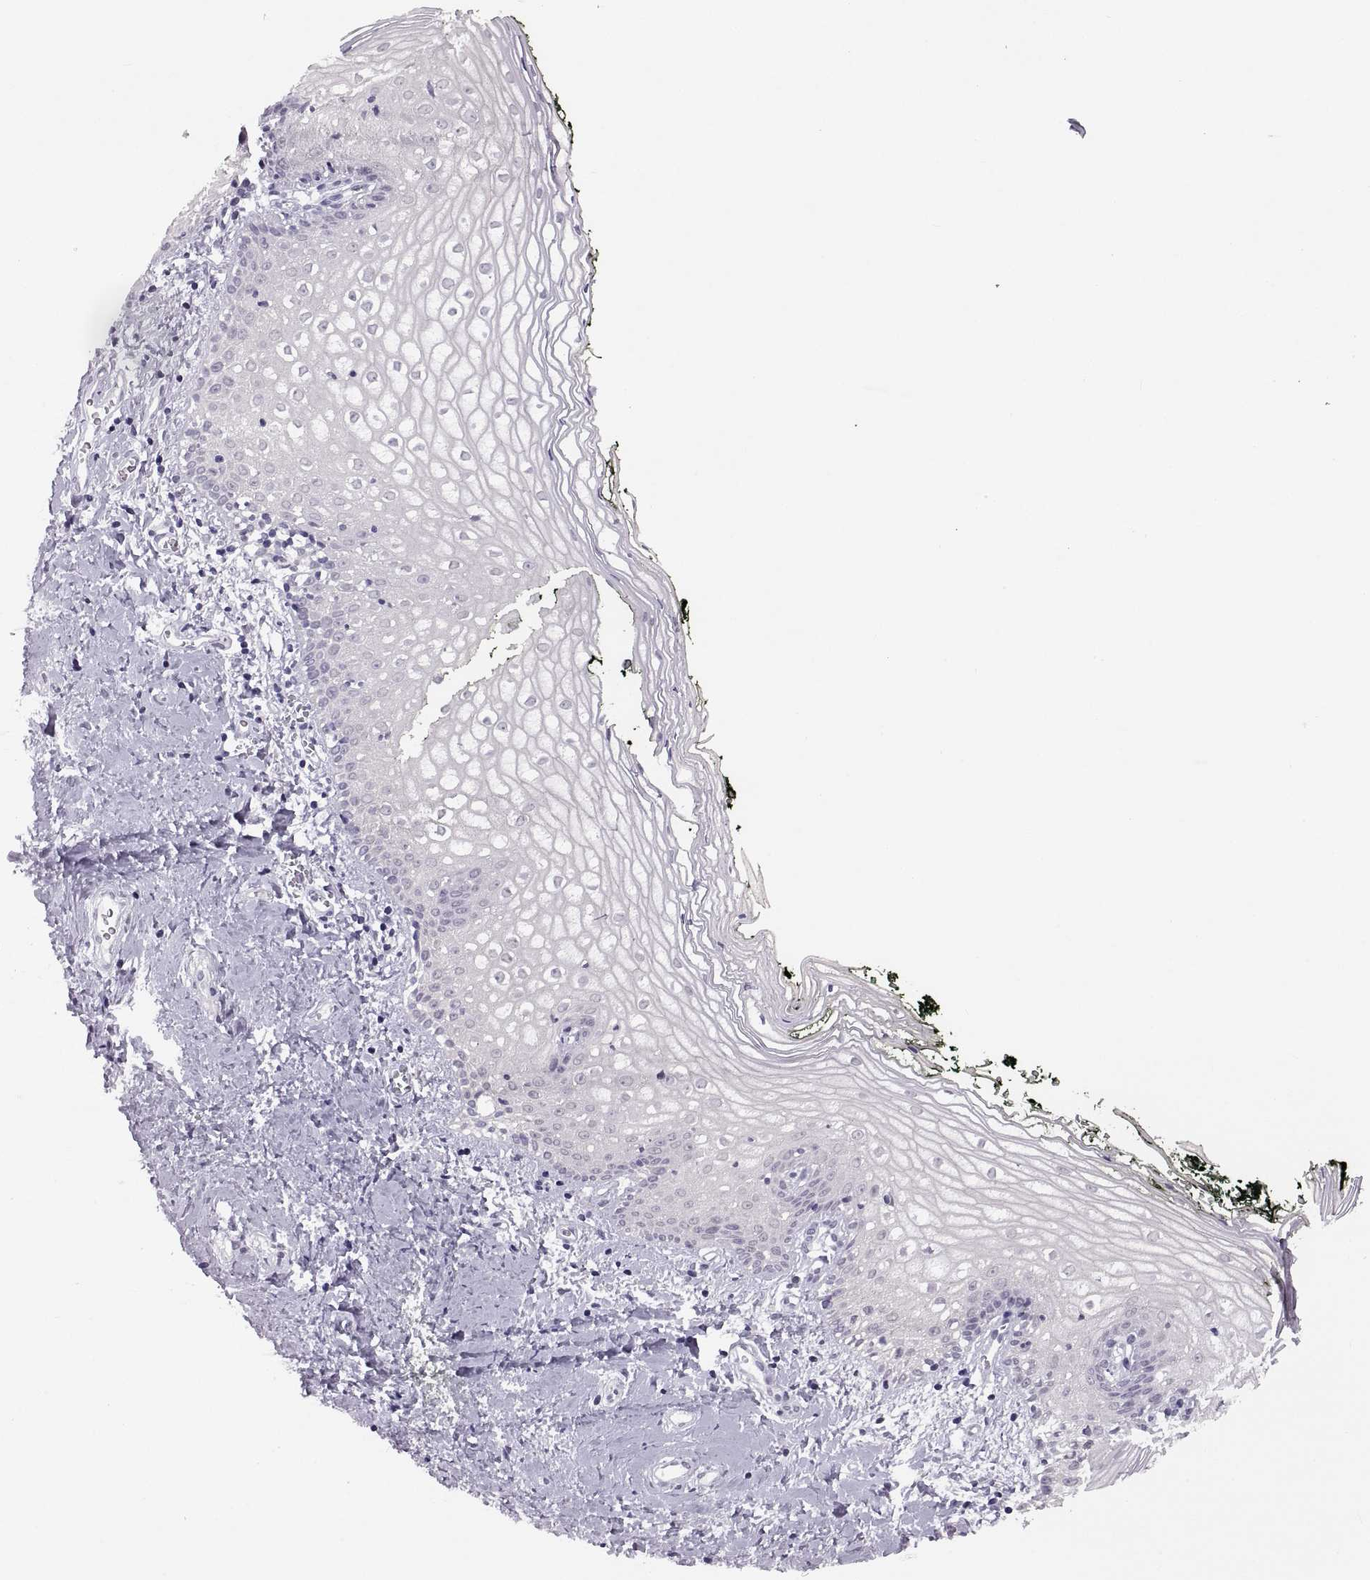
{"staining": {"intensity": "negative", "quantity": "none", "location": "none"}, "tissue": "vagina", "cell_type": "Squamous epithelial cells", "image_type": "normal", "snomed": [{"axis": "morphology", "description": "Normal tissue, NOS"}, {"axis": "topography", "description": "Vagina"}], "caption": "Immunohistochemistry photomicrograph of unremarkable vagina: human vagina stained with DAB shows no significant protein positivity in squamous epithelial cells.", "gene": "ADH6", "patient": {"sex": "female", "age": 47}}